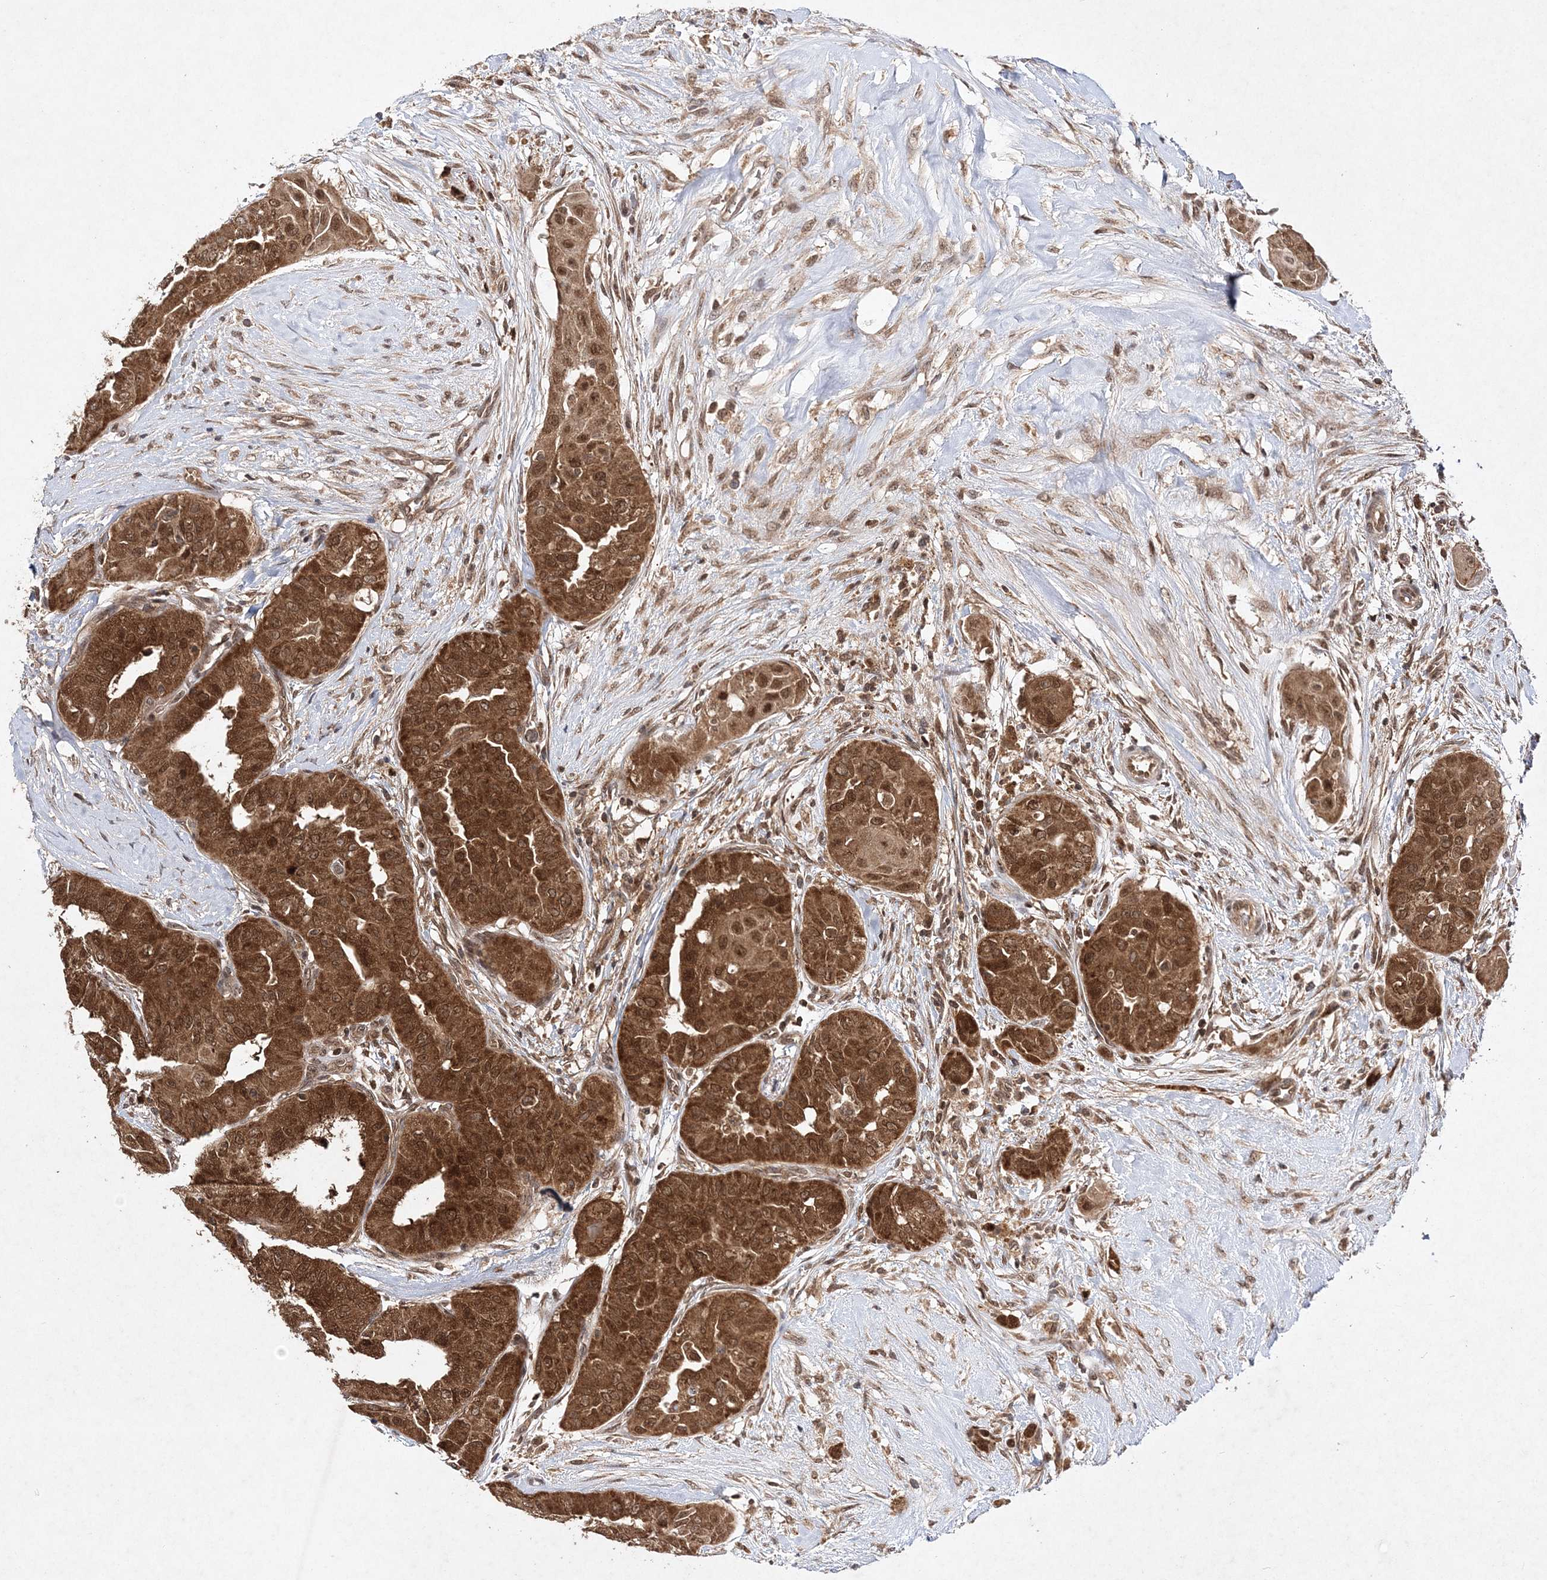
{"staining": {"intensity": "strong", "quantity": ">75%", "location": "cytoplasmic/membranous,nuclear"}, "tissue": "thyroid cancer", "cell_type": "Tumor cells", "image_type": "cancer", "snomed": [{"axis": "morphology", "description": "Papillary adenocarcinoma, NOS"}, {"axis": "topography", "description": "Thyroid gland"}], "caption": "Immunohistochemical staining of human papillary adenocarcinoma (thyroid) demonstrates high levels of strong cytoplasmic/membranous and nuclear protein positivity in about >75% of tumor cells.", "gene": "NIF3L1", "patient": {"sex": "female", "age": 59}}